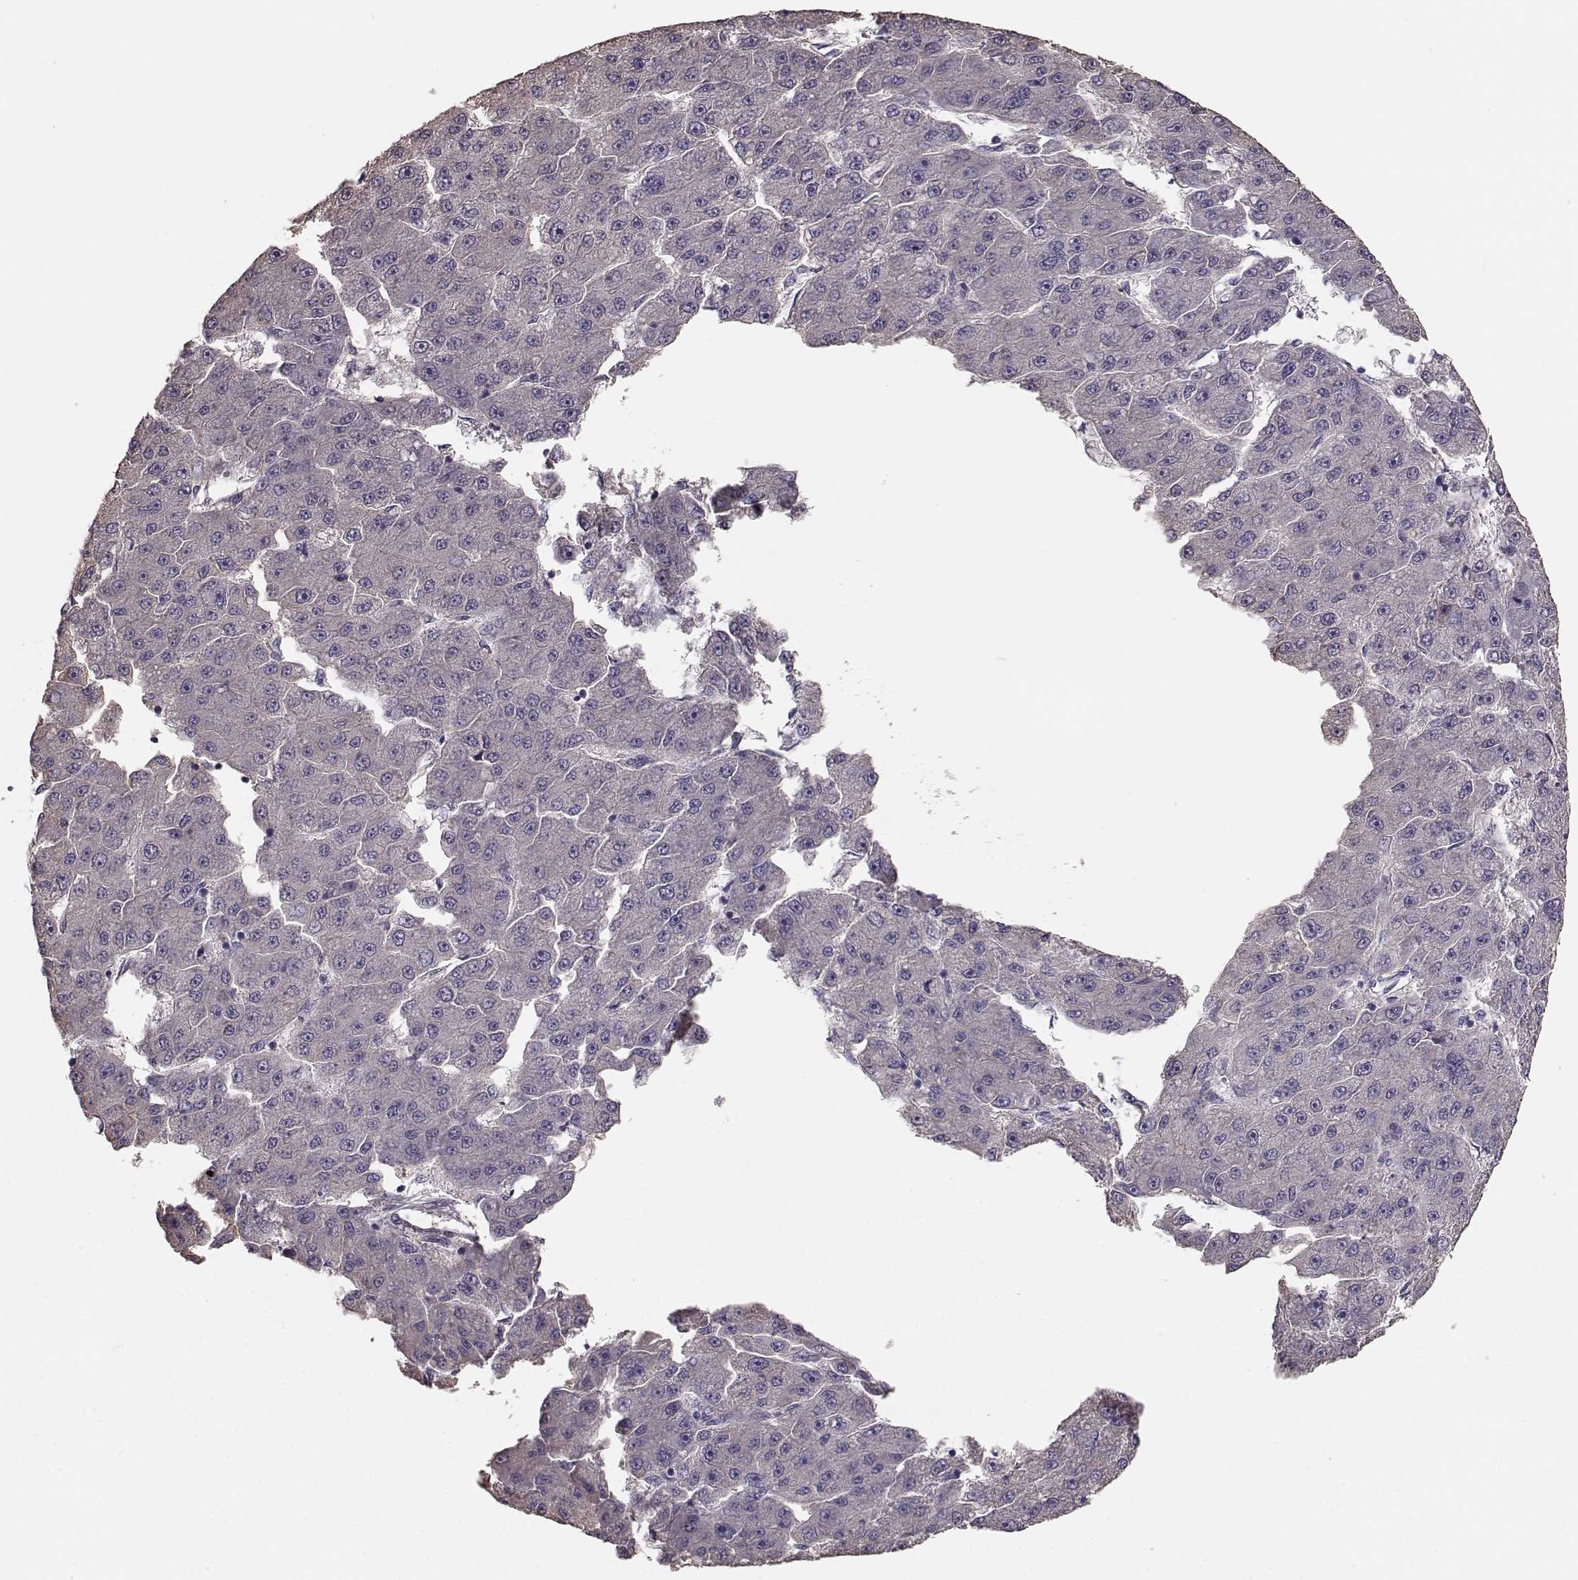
{"staining": {"intensity": "weak", "quantity": "<25%", "location": "cytoplasmic/membranous"}, "tissue": "liver cancer", "cell_type": "Tumor cells", "image_type": "cancer", "snomed": [{"axis": "morphology", "description": "Carcinoma, Hepatocellular, NOS"}, {"axis": "topography", "description": "Liver"}], "caption": "Liver cancer (hepatocellular carcinoma) was stained to show a protein in brown. There is no significant positivity in tumor cells.", "gene": "GPR50", "patient": {"sex": "male", "age": 67}}